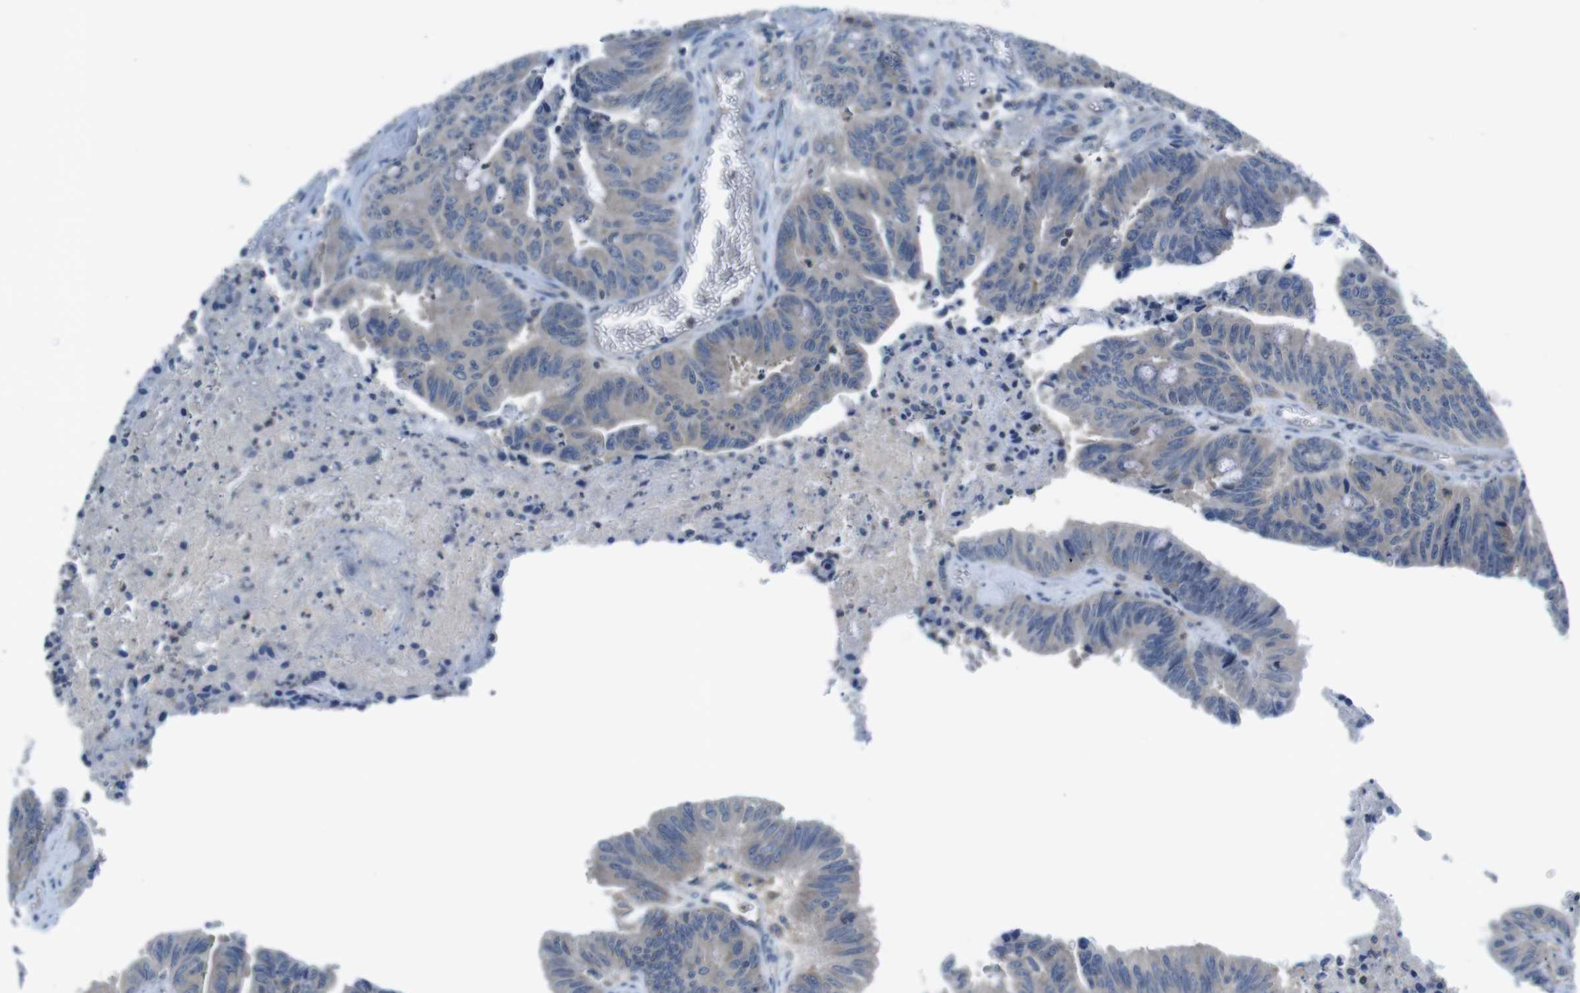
{"staining": {"intensity": "negative", "quantity": "none", "location": "none"}, "tissue": "colorectal cancer", "cell_type": "Tumor cells", "image_type": "cancer", "snomed": [{"axis": "morphology", "description": "Adenocarcinoma, NOS"}, {"axis": "topography", "description": "Colon"}], "caption": "A photomicrograph of human colorectal cancer (adenocarcinoma) is negative for staining in tumor cells.", "gene": "PIK3CD", "patient": {"sex": "male", "age": 45}}